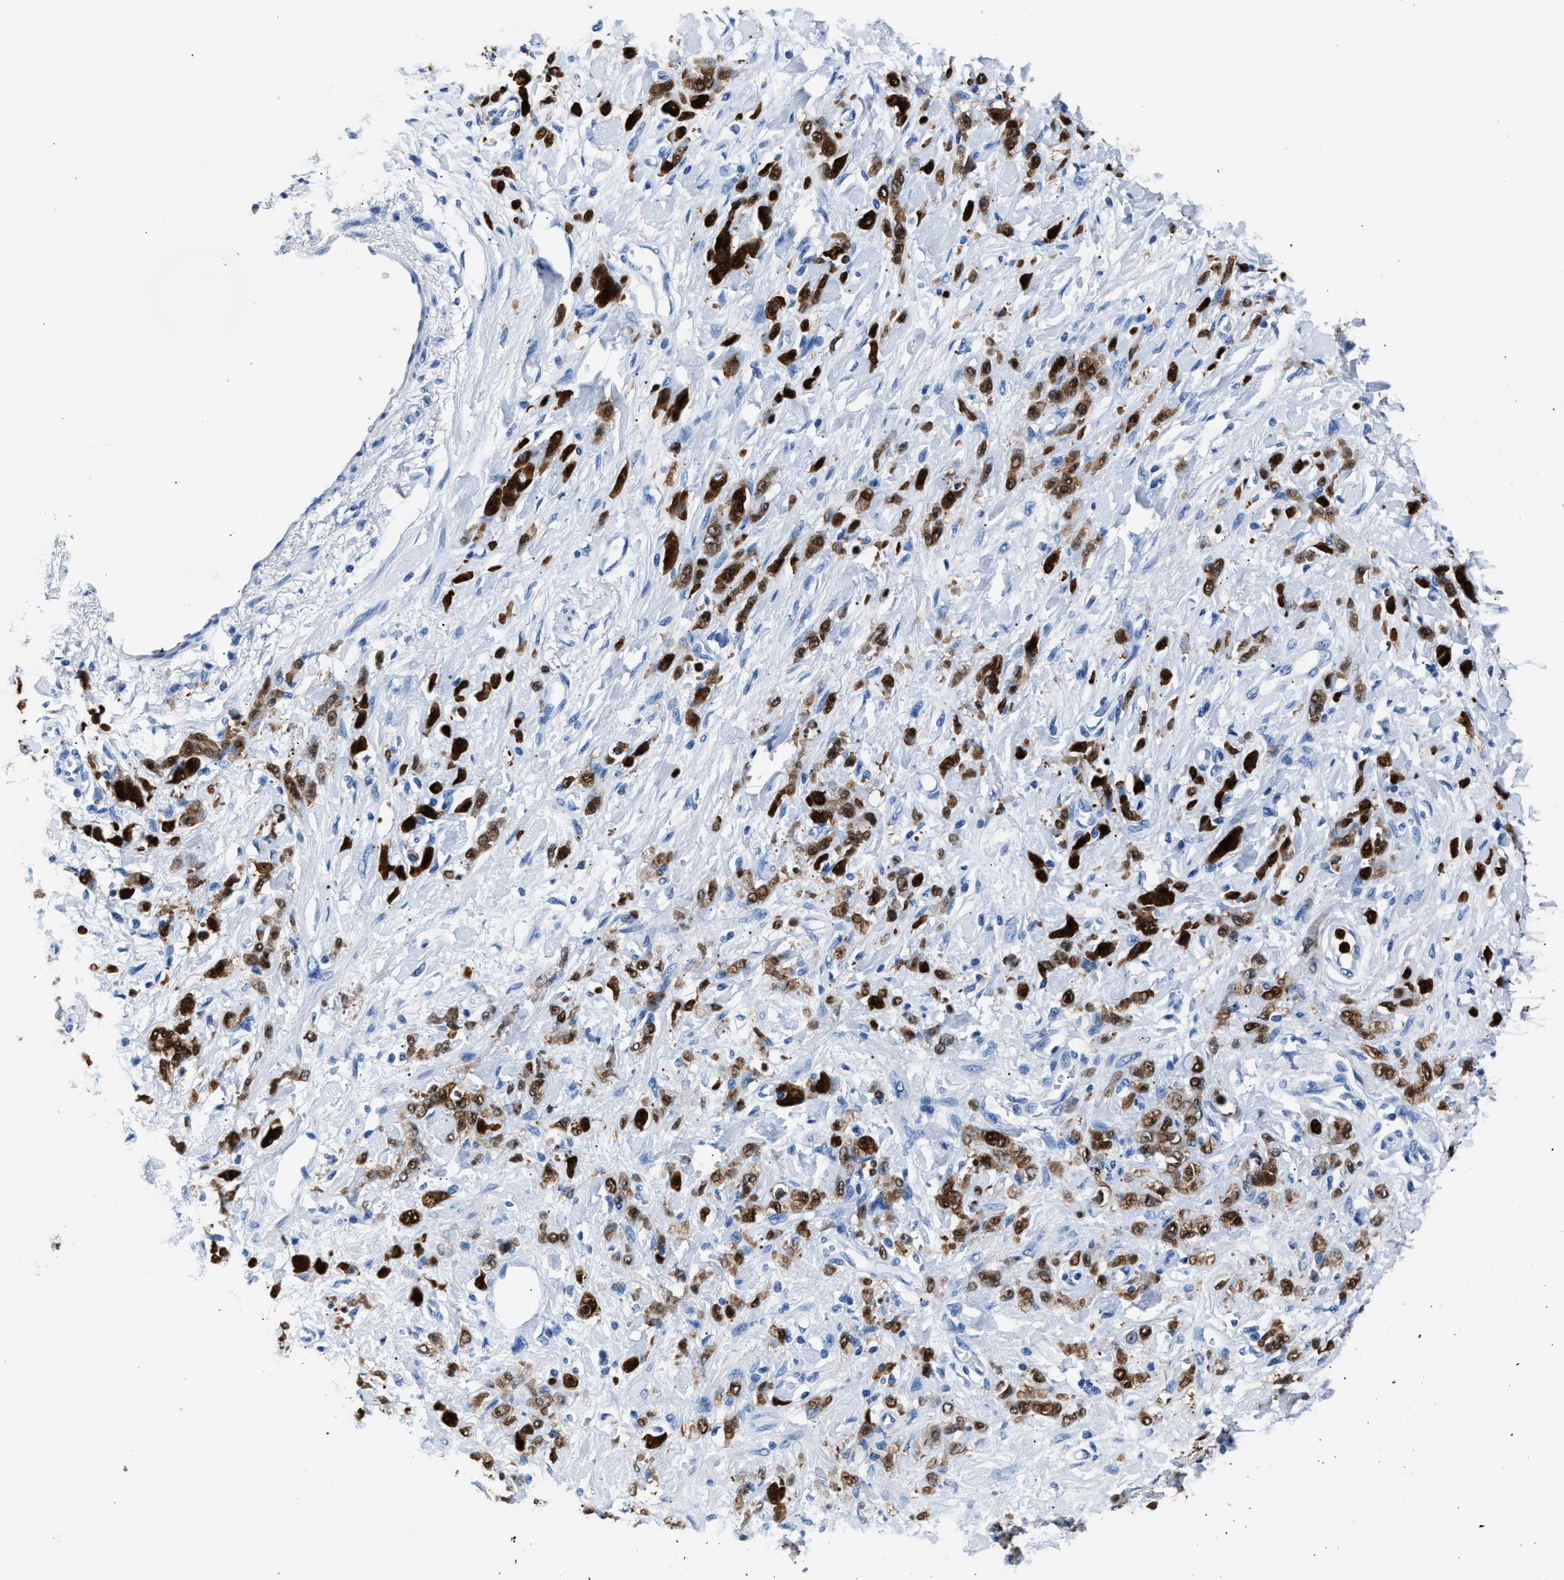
{"staining": {"intensity": "strong", "quantity": ">75%", "location": "cytoplasmic/membranous,nuclear"}, "tissue": "stomach cancer", "cell_type": "Tumor cells", "image_type": "cancer", "snomed": [{"axis": "morphology", "description": "Normal tissue, NOS"}, {"axis": "morphology", "description": "Adenocarcinoma, NOS"}, {"axis": "topography", "description": "Stomach"}], "caption": "Human stomach adenocarcinoma stained with a protein marker reveals strong staining in tumor cells.", "gene": "S100P", "patient": {"sex": "male", "age": 82}}